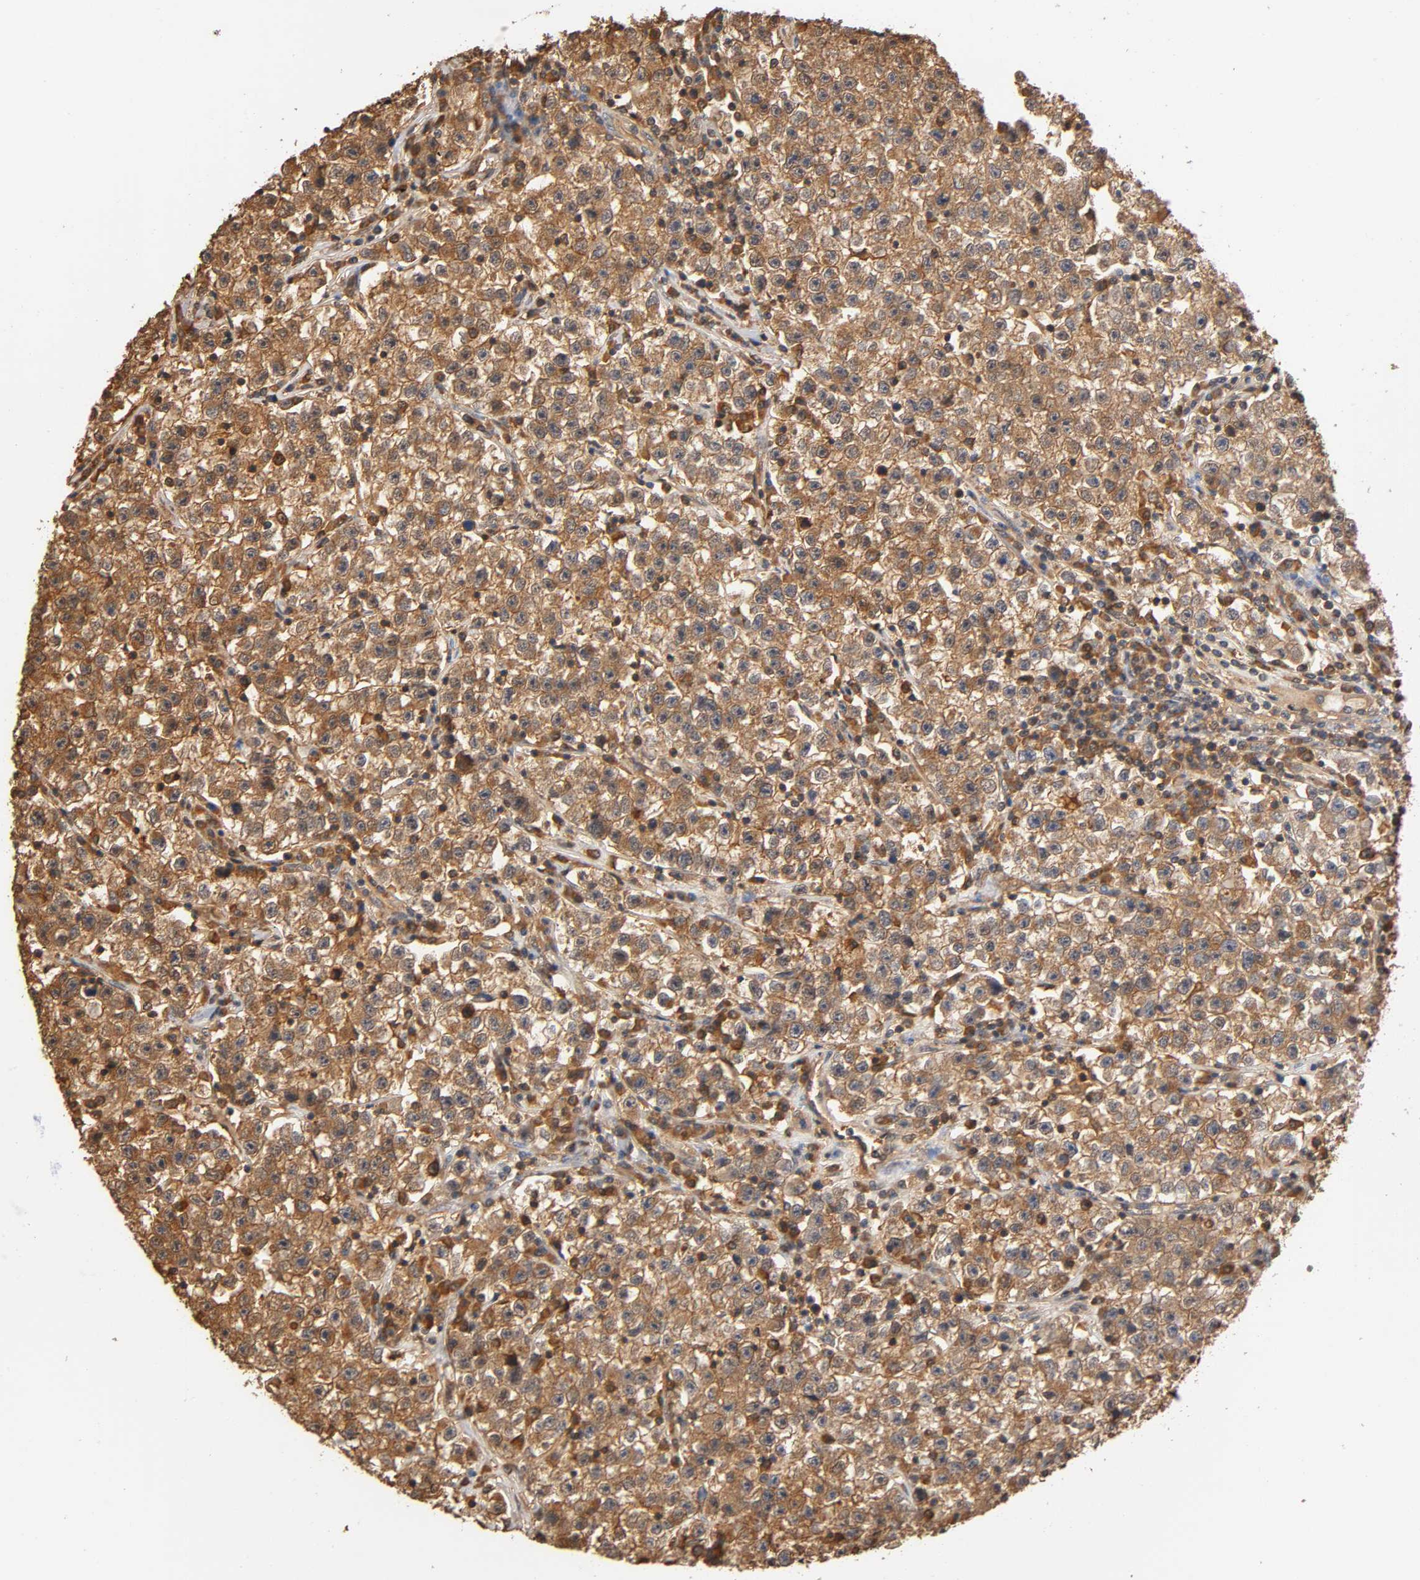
{"staining": {"intensity": "moderate", "quantity": ">75%", "location": "cytoplasmic/membranous"}, "tissue": "testis cancer", "cell_type": "Tumor cells", "image_type": "cancer", "snomed": [{"axis": "morphology", "description": "Seminoma, NOS"}, {"axis": "topography", "description": "Testis"}], "caption": "Testis cancer (seminoma) tissue shows moderate cytoplasmic/membranous positivity in approximately >75% of tumor cells", "gene": "ALDOA", "patient": {"sex": "male", "age": 22}}